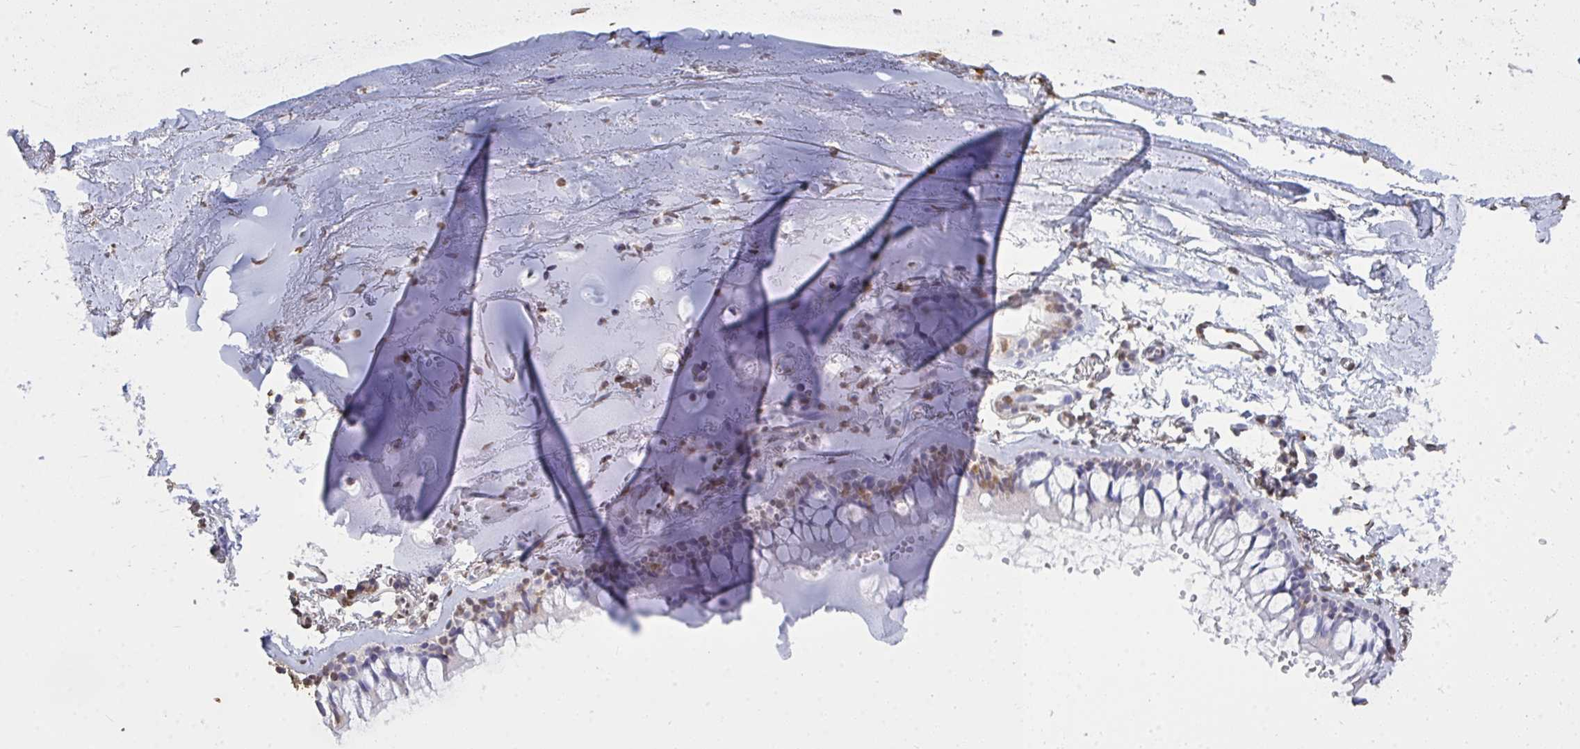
{"staining": {"intensity": "weak", "quantity": "25%-75%", "location": "nuclear"}, "tissue": "bronchus", "cell_type": "Respiratory epithelial cells", "image_type": "normal", "snomed": [{"axis": "morphology", "description": "Normal tissue, NOS"}, {"axis": "topography", "description": "Cartilage tissue"}, {"axis": "topography", "description": "Bronchus"}, {"axis": "topography", "description": "Peripheral nerve tissue"}], "caption": "Immunohistochemistry histopathology image of normal bronchus: human bronchus stained using immunohistochemistry (IHC) reveals low levels of weak protein expression localized specifically in the nuclear of respiratory epithelial cells, appearing as a nuclear brown color.", "gene": "SEMA6B", "patient": {"sex": "female", "age": 59}}